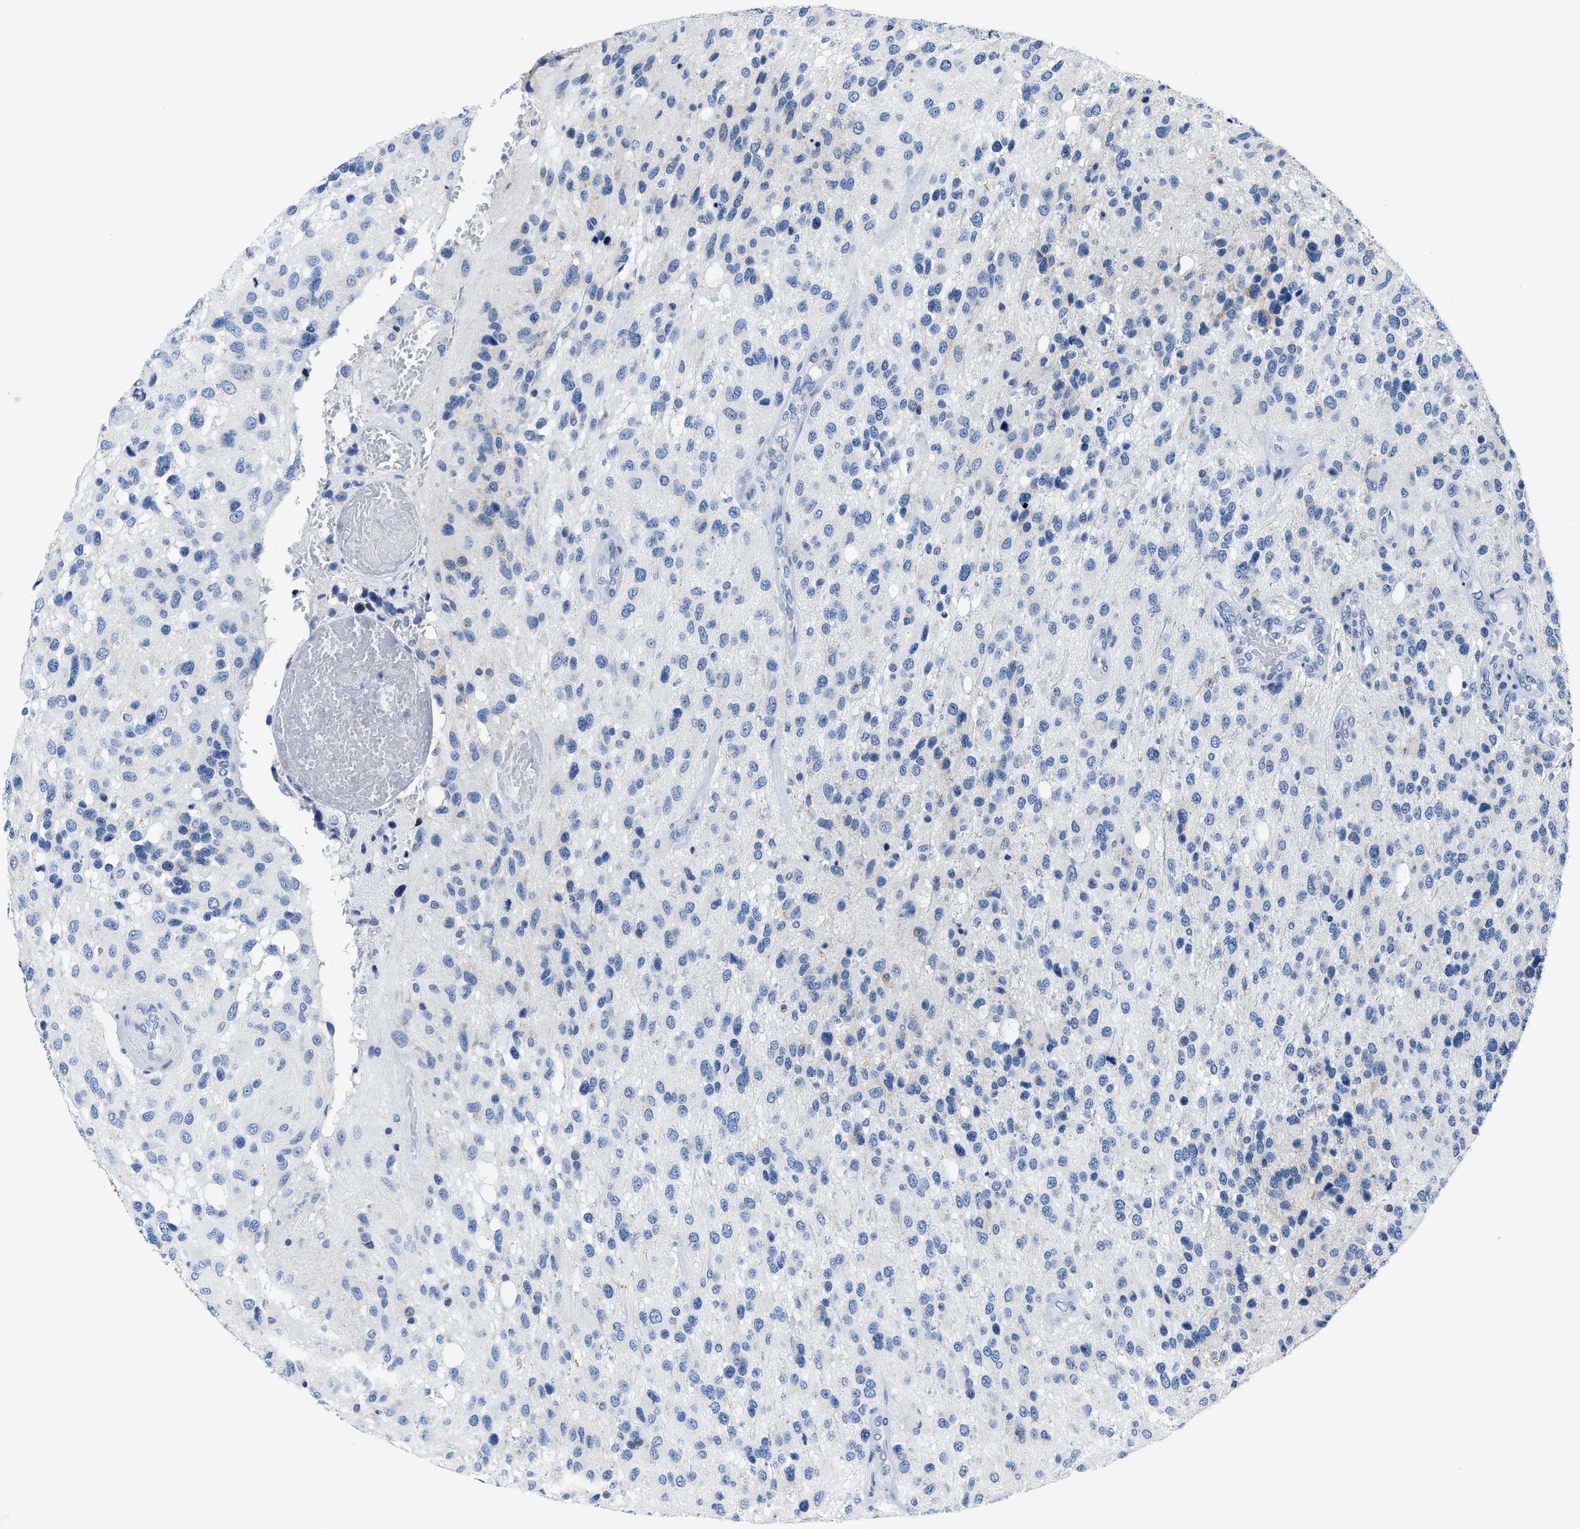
{"staining": {"intensity": "negative", "quantity": "none", "location": "none"}, "tissue": "glioma", "cell_type": "Tumor cells", "image_type": "cancer", "snomed": [{"axis": "morphology", "description": "Glioma, malignant, High grade"}, {"axis": "topography", "description": "Brain"}], "caption": "A photomicrograph of human glioma is negative for staining in tumor cells.", "gene": "ASZ1", "patient": {"sex": "female", "age": 58}}